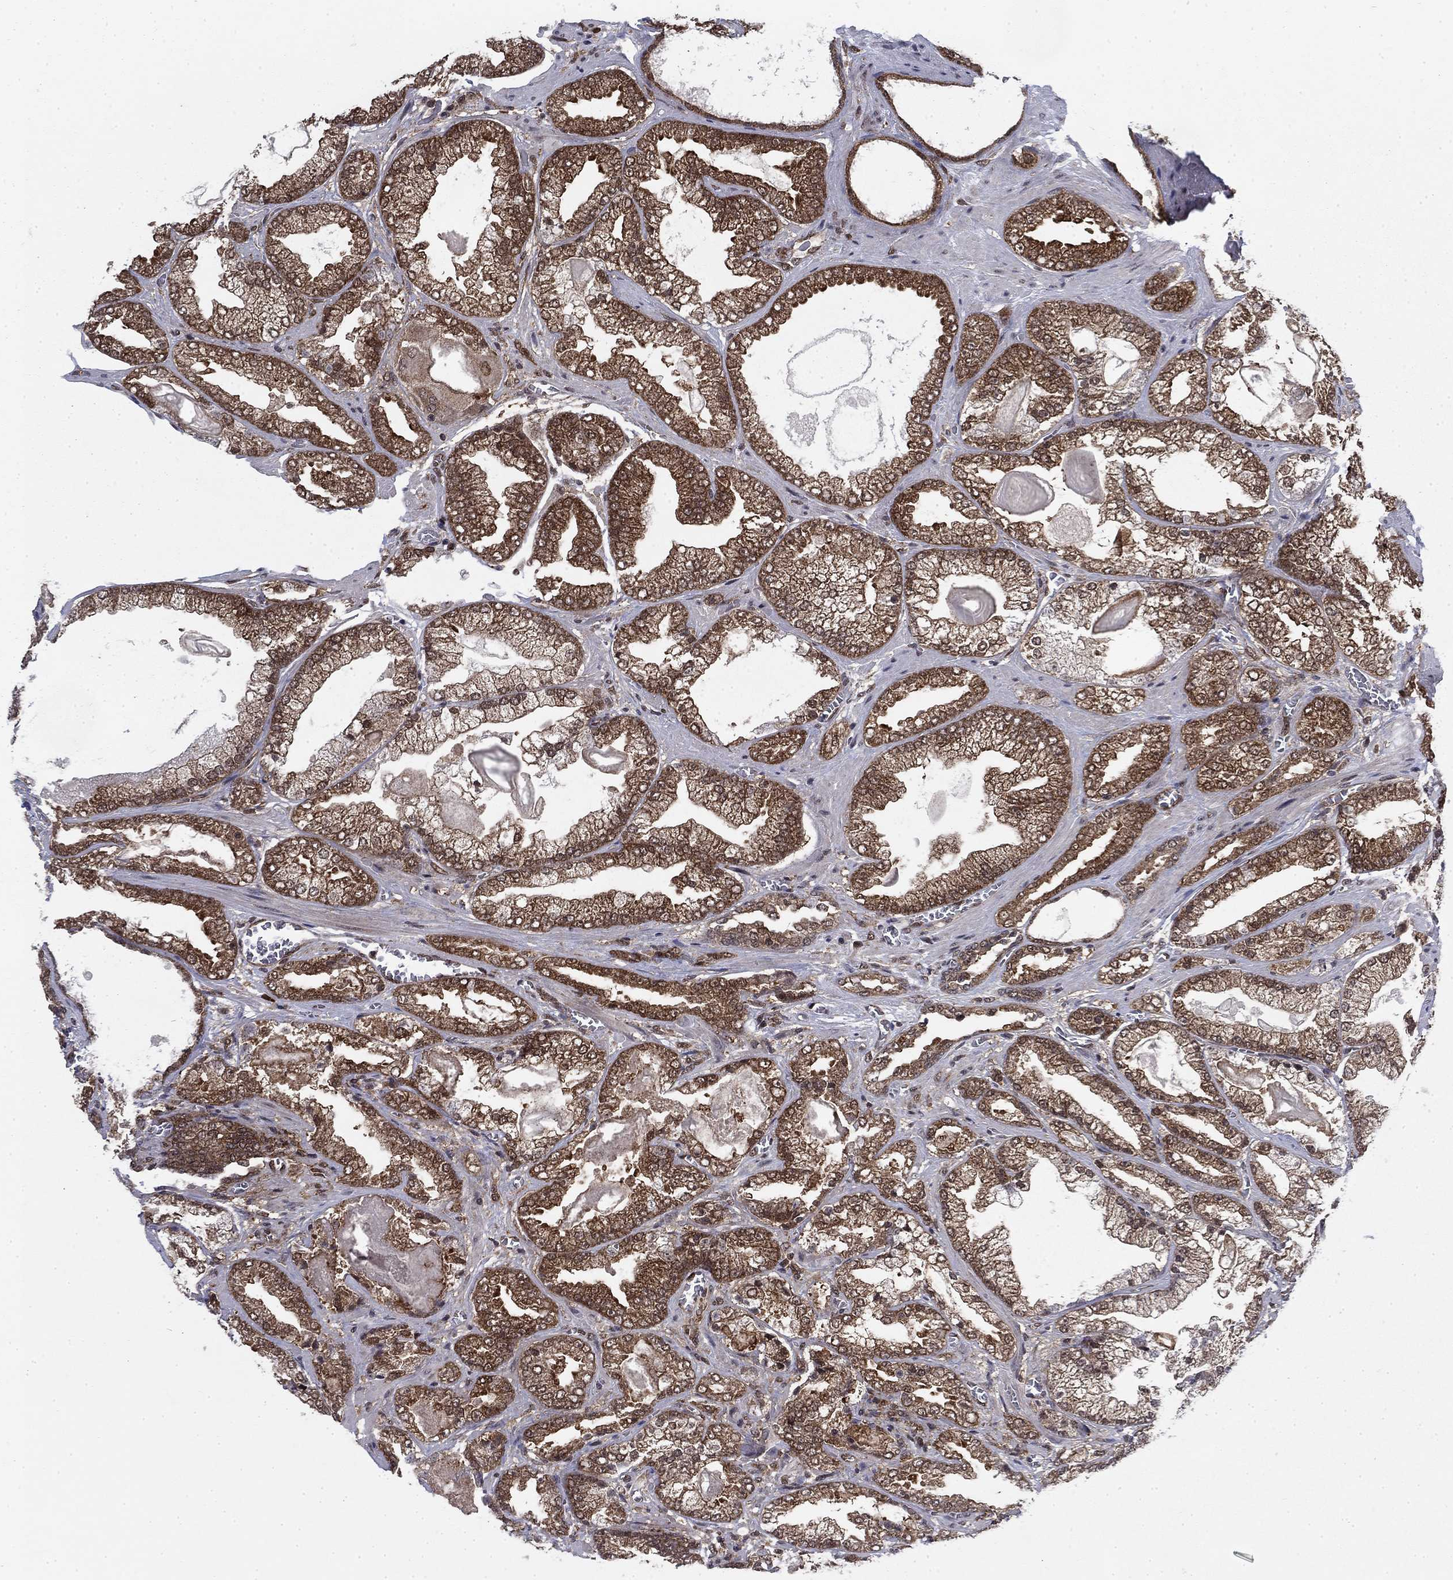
{"staining": {"intensity": "moderate", "quantity": ">75%", "location": "cytoplasmic/membranous"}, "tissue": "prostate cancer", "cell_type": "Tumor cells", "image_type": "cancer", "snomed": [{"axis": "morphology", "description": "Adenocarcinoma, Low grade"}, {"axis": "topography", "description": "Prostate"}], "caption": "A high-resolution histopathology image shows immunohistochemistry staining of prostate adenocarcinoma (low-grade), which shows moderate cytoplasmic/membranous staining in approximately >75% of tumor cells.", "gene": "DNAJA1", "patient": {"sex": "male", "age": 57}}